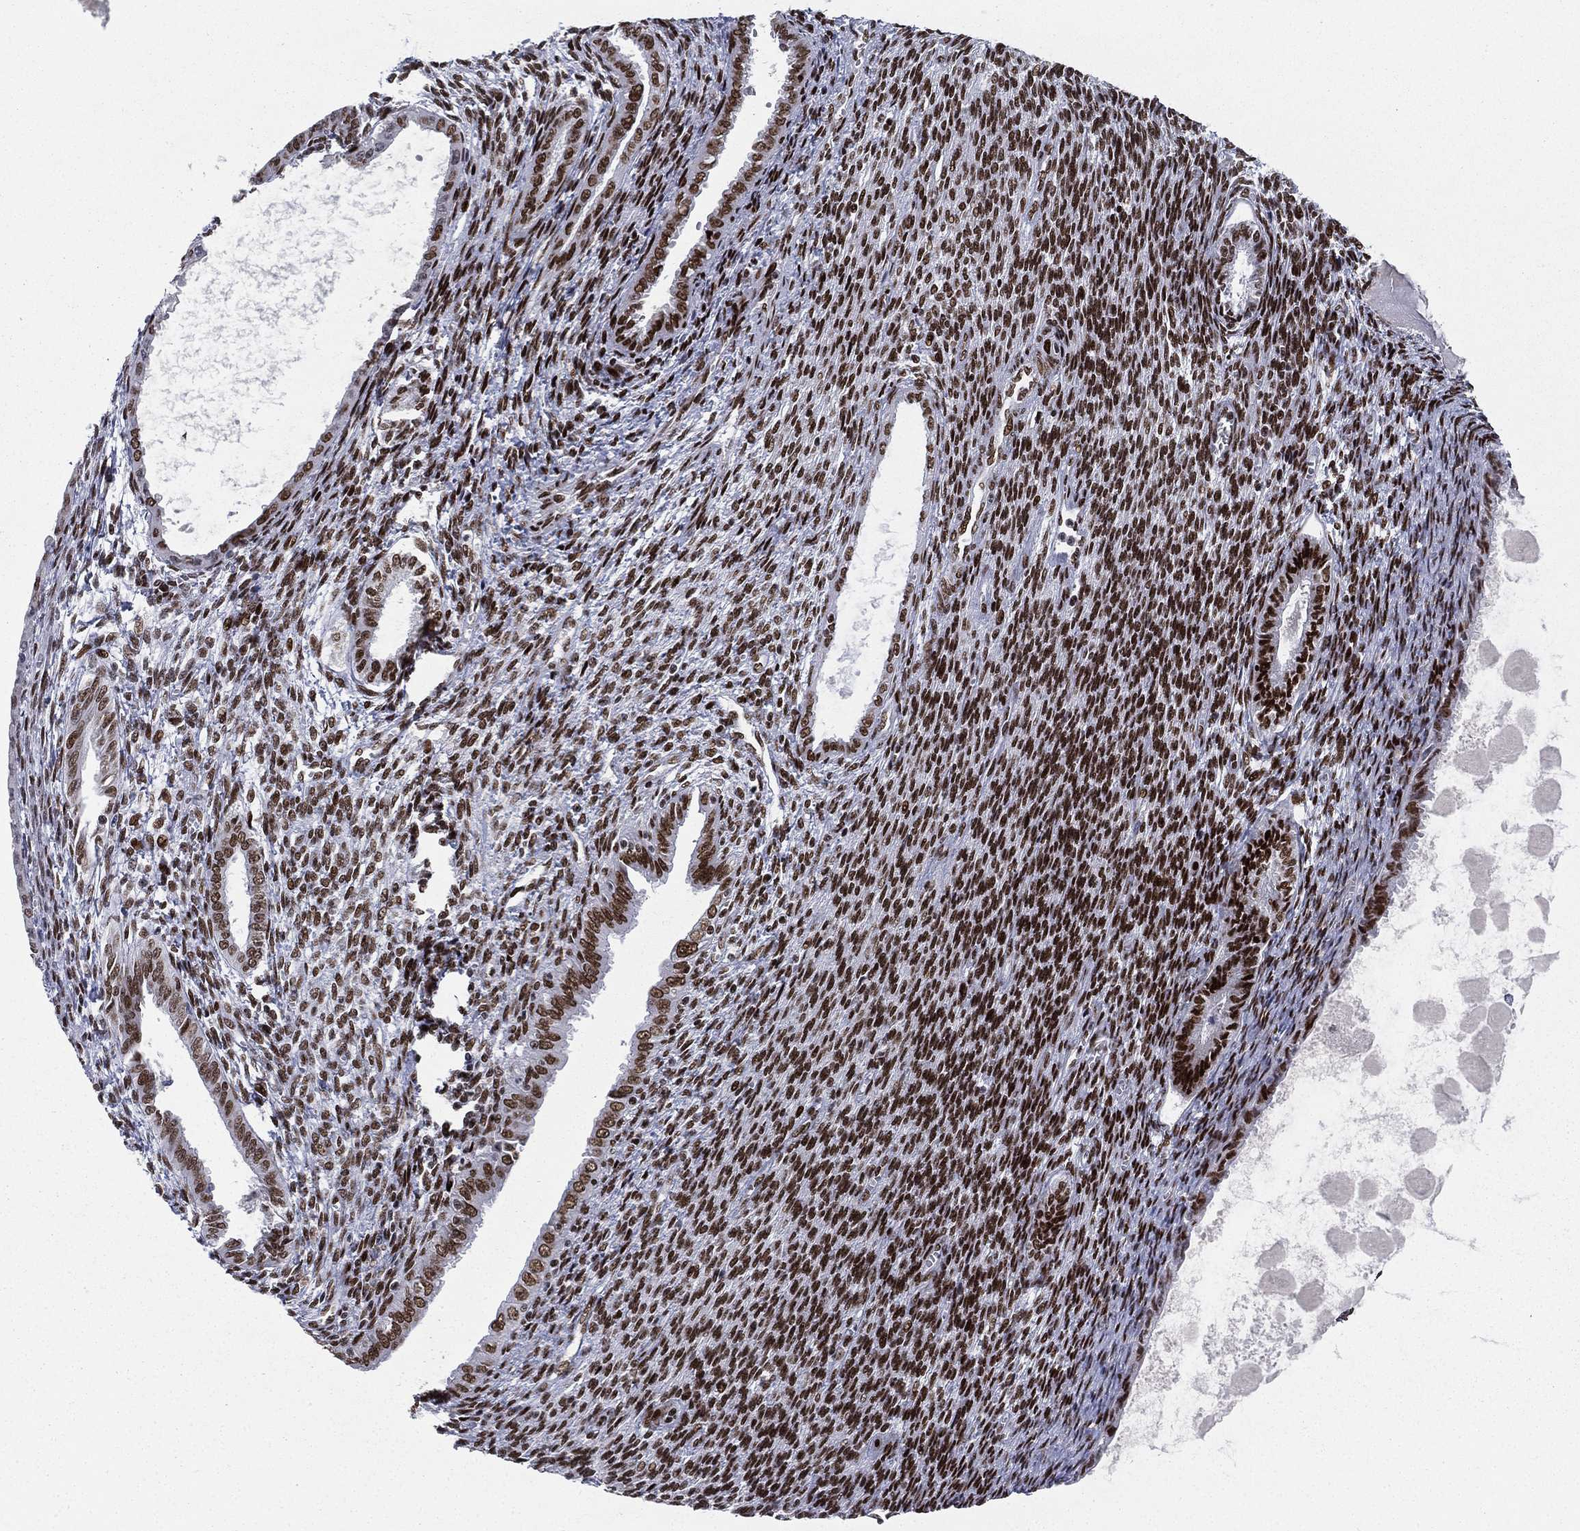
{"staining": {"intensity": "strong", "quantity": ">75%", "location": "nuclear"}, "tissue": "endometrial cancer", "cell_type": "Tumor cells", "image_type": "cancer", "snomed": [{"axis": "morphology", "description": "Adenocarcinoma, NOS"}, {"axis": "topography", "description": "Endometrium"}], "caption": "A brown stain highlights strong nuclear positivity of a protein in human adenocarcinoma (endometrial) tumor cells.", "gene": "RTF1", "patient": {"sex": "female", "age": 86}}